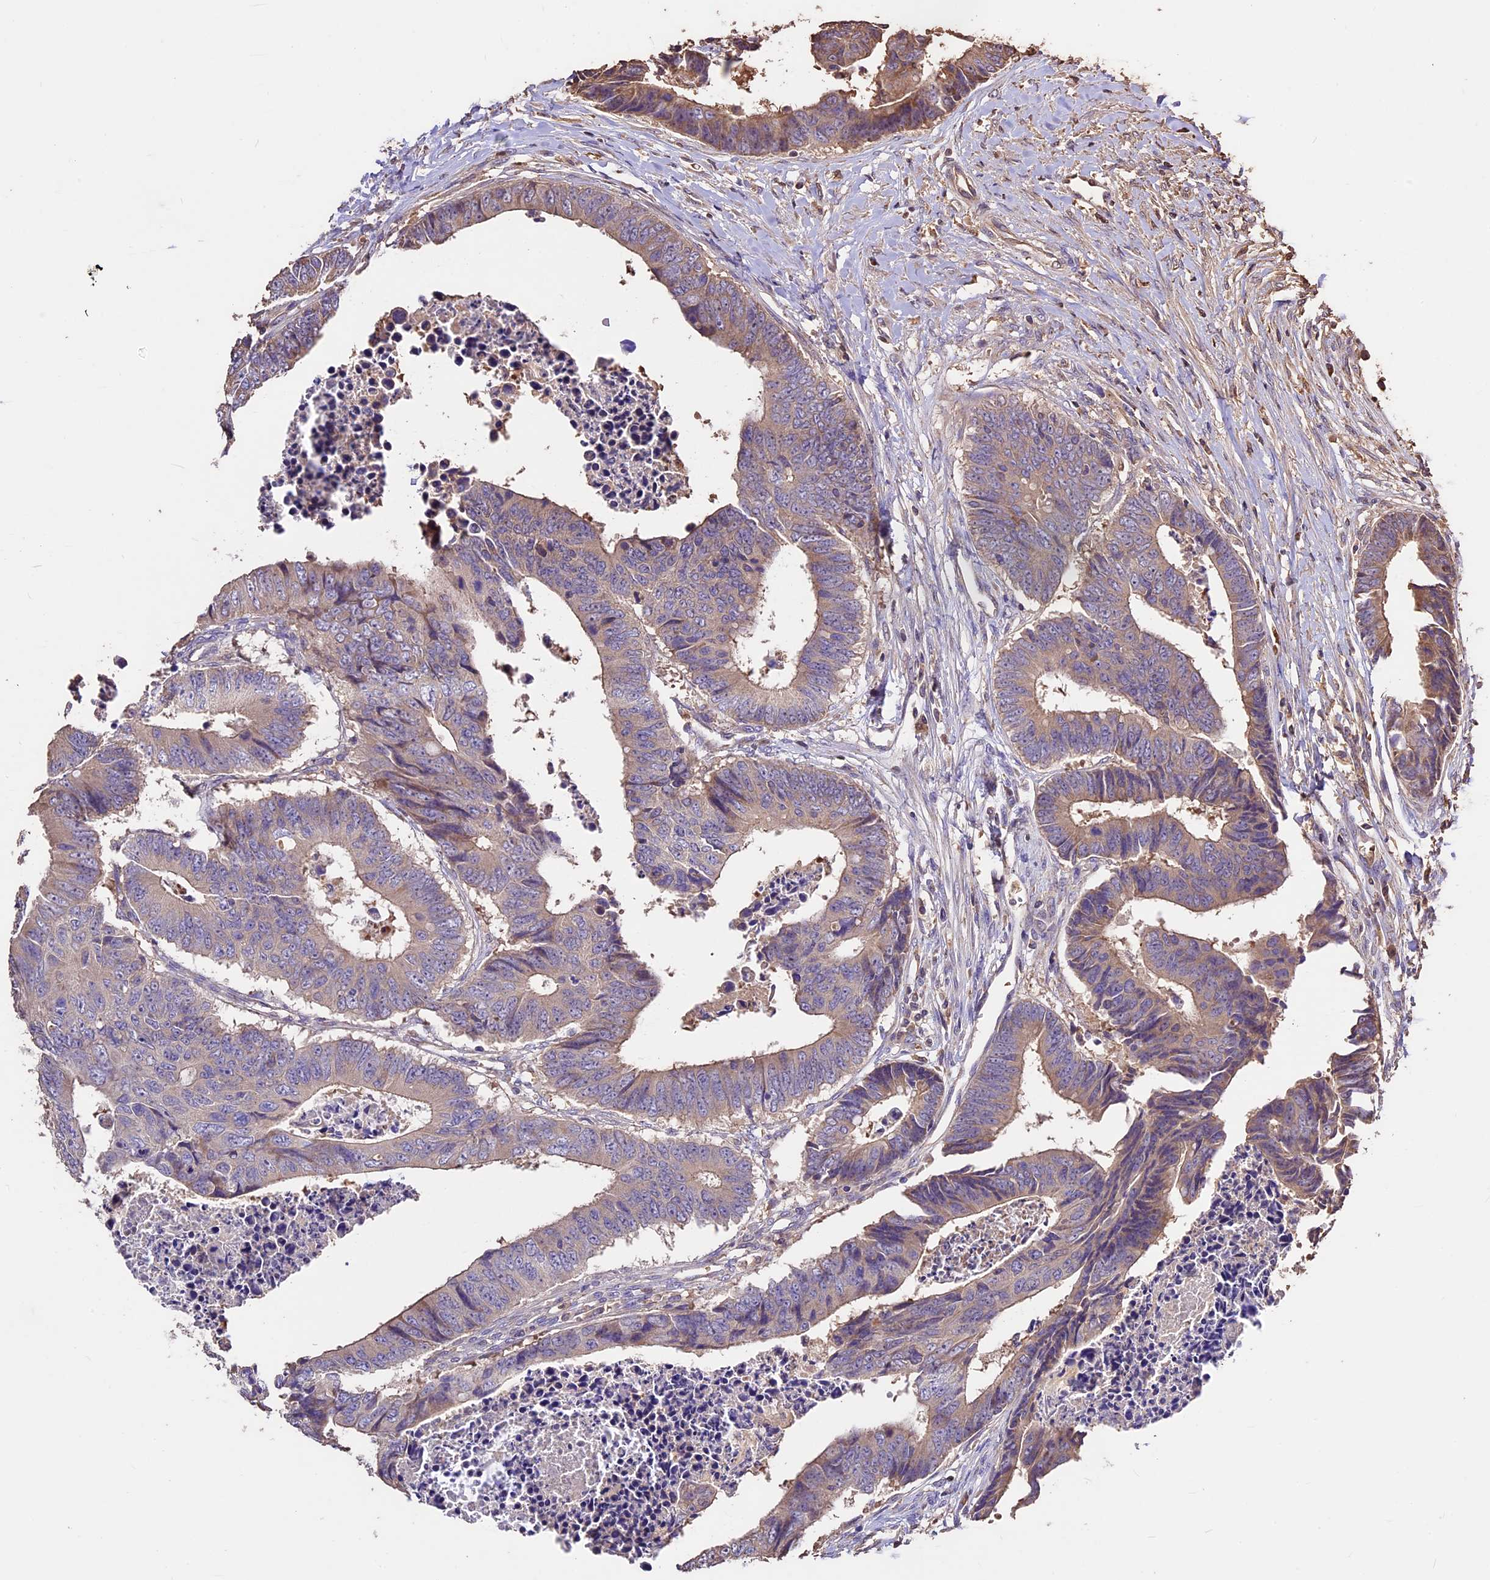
{"staining": {"intensity": "weak", "quantity": "25%-75%", "location": "cytoplasmic/membranous"}, "tissue": "colorectal cancer", "cell_type": "Tumor cells", "image_type": "cancer", "snomed": [{"axis": "morphology", "description": "Adenocarcinoma, NOS"}, {"axis": "topography", "description": "Rectum"}], "caption": "Immunohistochemical staining of human colorectal cancer shows low levels of weak cytoplasmic/membranous expression in about 25%-75% of tumor cells.", "gene": "CRLF1", "patient": {"sex": "male", "age": 84}}